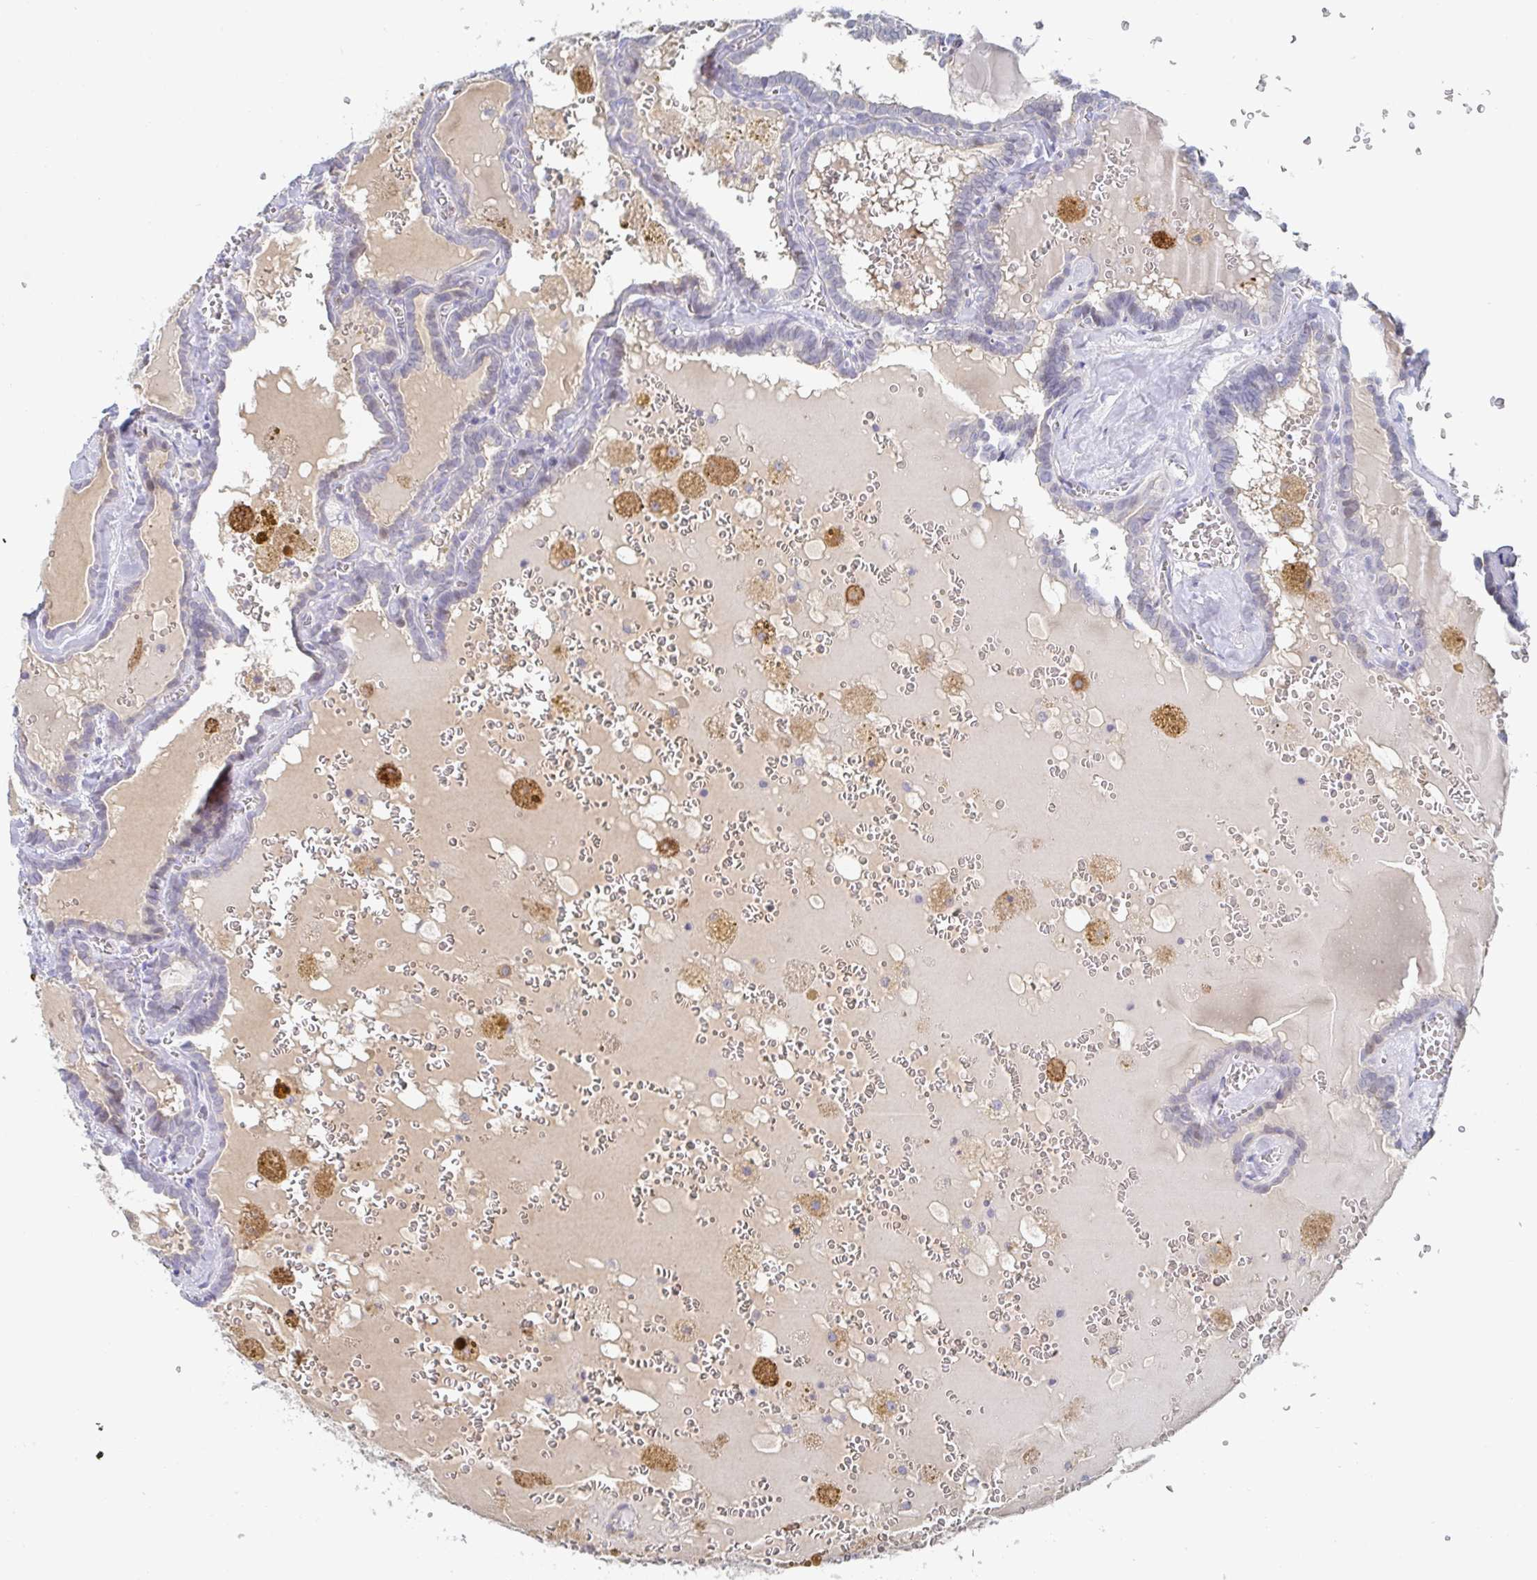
{"staining": {"intensity": "negative", "quantity": "none", "location": "none"}, "tissue": "thyroid cancer", "cell_type": "Tumor cells", "image_type": "cancer", "snomed": [{"axis": "morphology", "description": "Papillary adenocarcinoma, NOS"}, {"axis": "topography", "description": "Thyroid gland"}], "caption": "Histopathology image shows no significant protein expression in tumor cells of papillary adenocarcinoma (thyroid). (DAB immunohistochemistry visualized using brightfield microscopy, high magnification).", "gene": "ZNF430", "patient": {"sex": "female", "age": 39}}